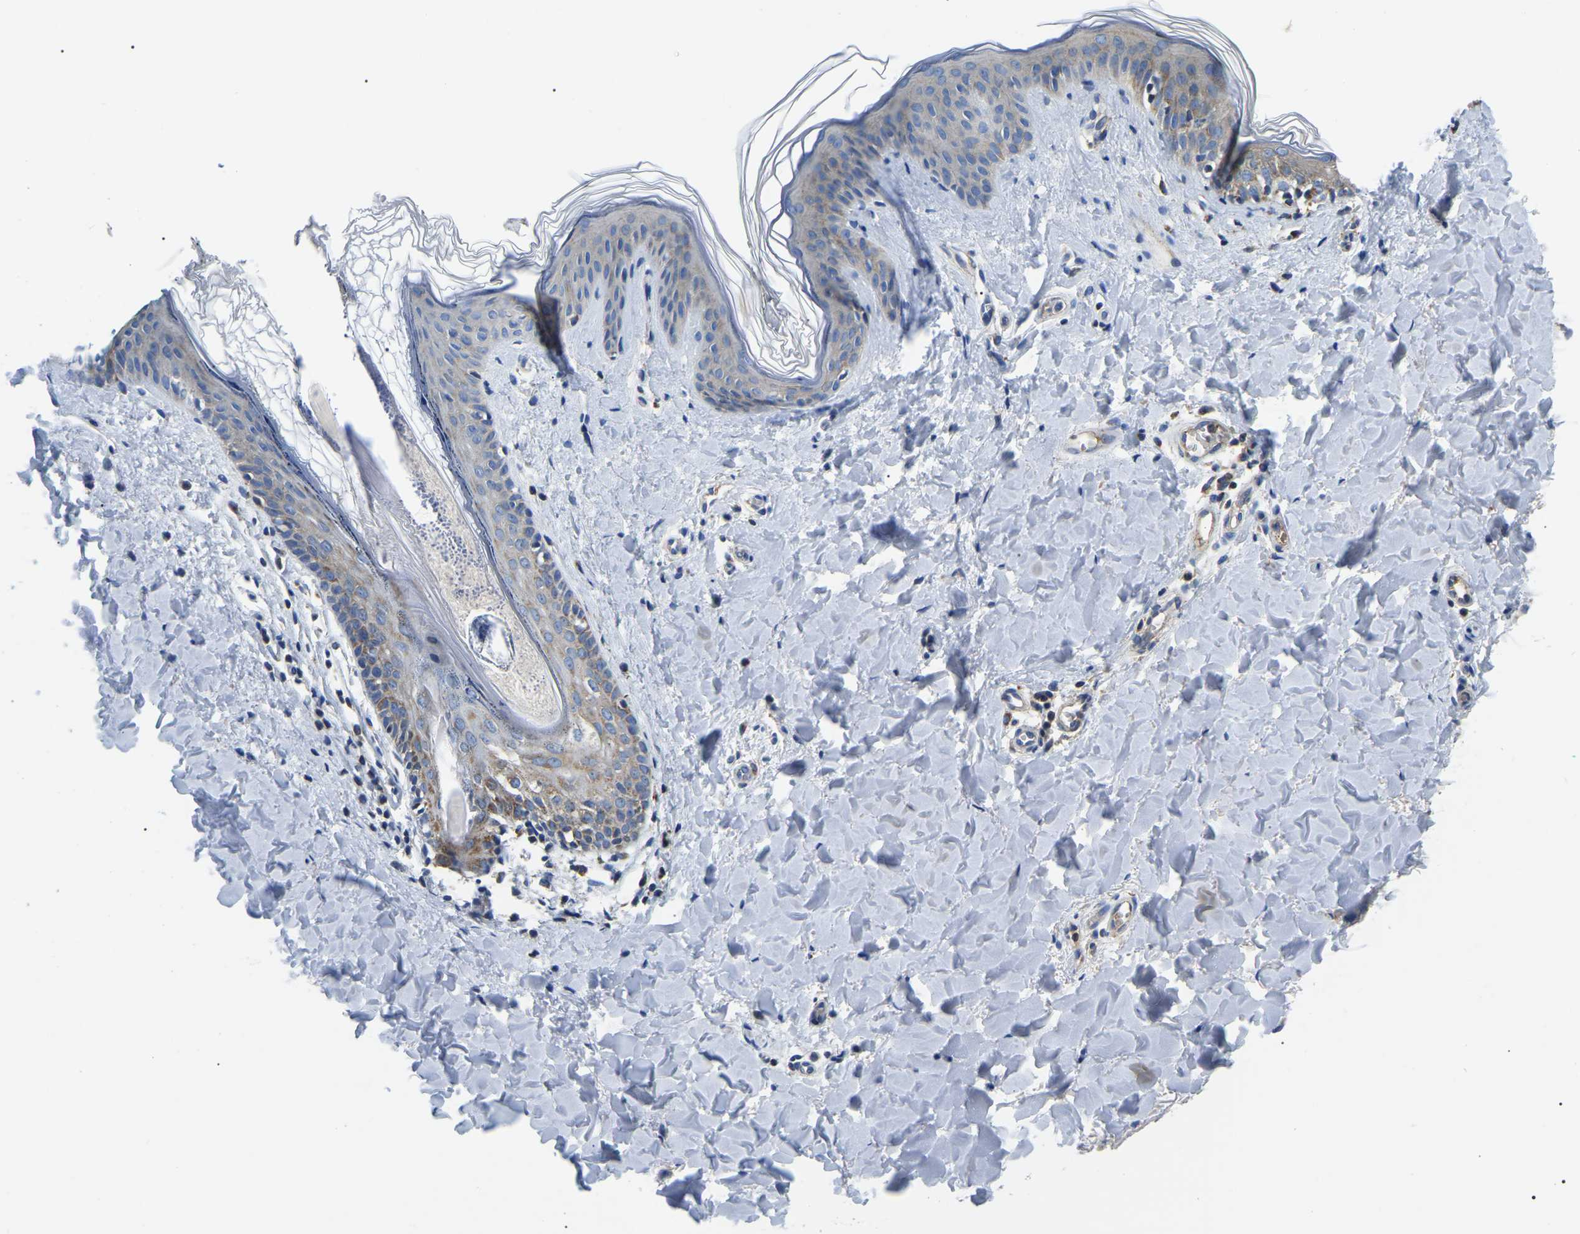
{"staining": {"intensity": "negative", "quantity": "none", "location": "none"}, "tissue": "skin", "cell_type": "Fibroblasts", "image_type": "normal", "snomed": [{"axis": "morphology", "description": "Normal tissue, NOS"}, {"axis": "topography", "description": "Skin"}], "caption": "Fibroblasts are negative for brown protein staining in unremarkable skin.", "gene": "PPM1E", "patient": {"sex": "female", "age": 17}}